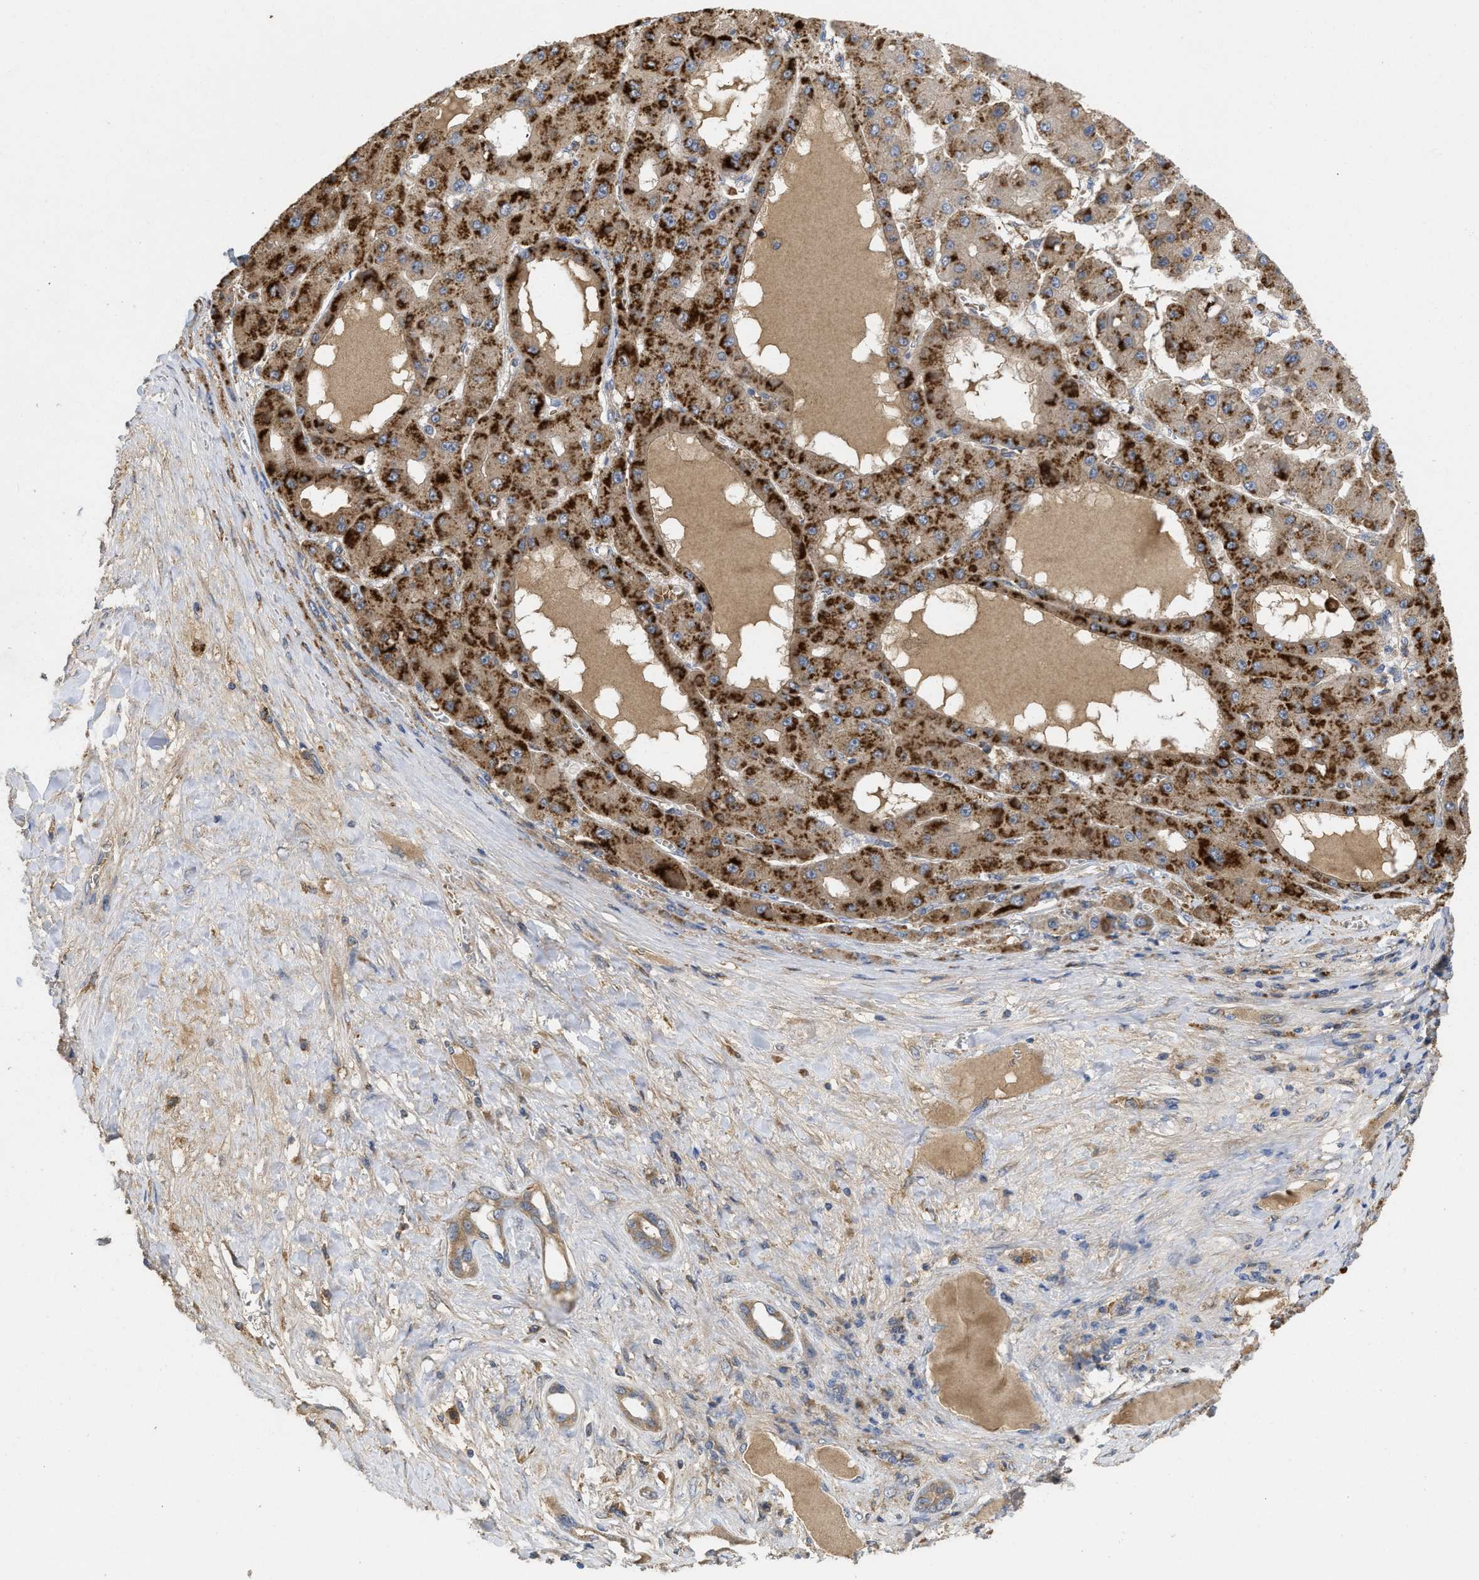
{"staining": {"intensity": "strong", "quantity": ">75%", "location": "cytoplasmic/membranous"}, "tissue": "liver cancer", "cell_type": "Tumor cells", "image_type": "cancer", "snomed": [{"axis": "morphology", "description": "Carcinoma, Hepatocellular, NOS"}, {"axis": "topography", "description": "Liver"}], "caption": "Hepatocellular carcinoma (liver) was stained to show a protein in brown. There is high levels of strong cytoplasmic/membranous expression in about >75% of tumor cells.", "gene": "RNF216", "patient": {"sex": "female", "age": 73}}